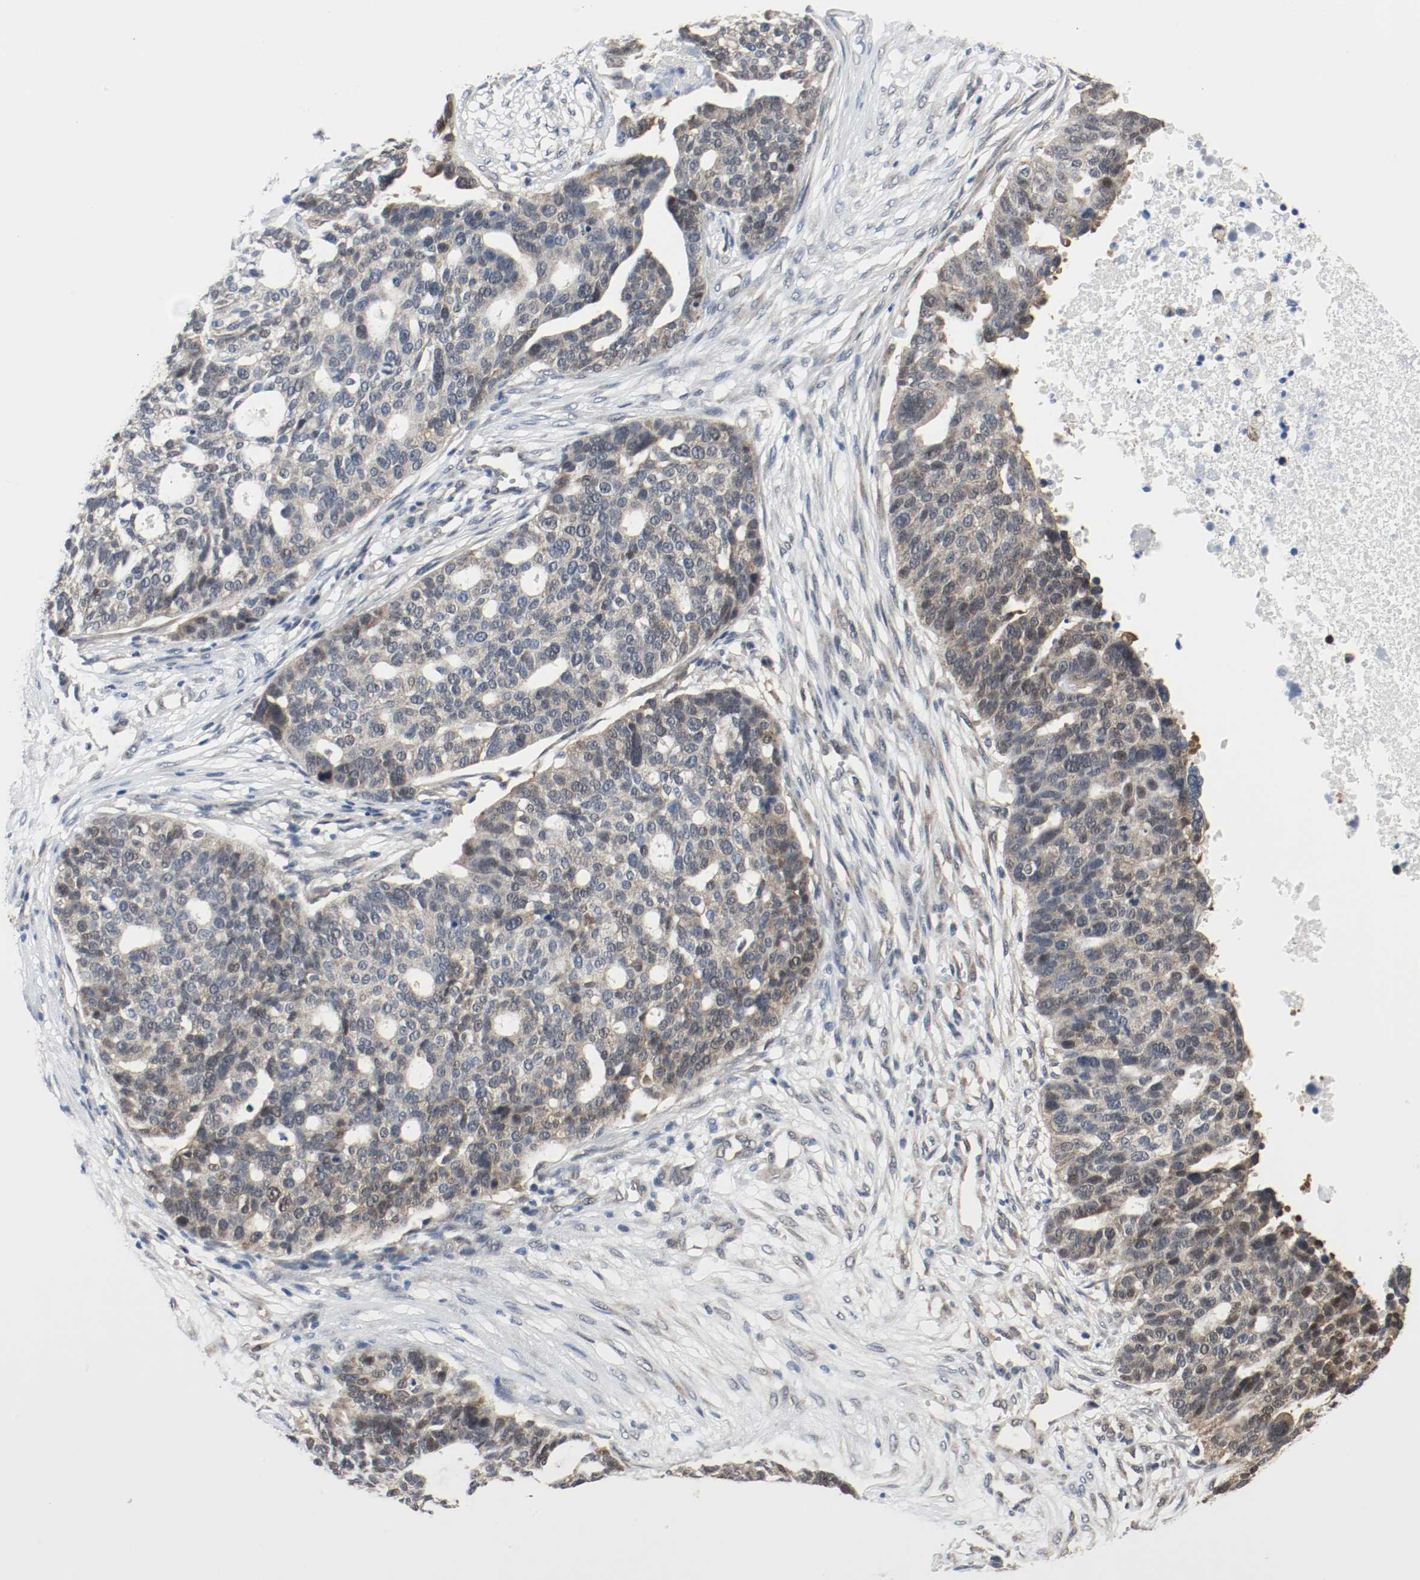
{"staining": {"intensity": "weak", "quantity": ">75%", "location": "cytoplasmic/membranous,nuclear"}, "tissue": "ovarian cancer", "cell_type": "Tumor cells", "image_type": "cancer", "snomed": [{"axis": "morphology", "description": "Cystadenocarcinoma, serous, NOS"}, {"axis": "topography", "description": "Ovary"}], "caption": "Ovarian cancer (serous cystadenocarcinoma) tissue reveals weak cytoplasmic/membranous and nuclear positivity in about >75% of tumor cells, visualized by immunohistochemistry.", "gene": "PPME1", "patient": {"sex": "female", "age": 59}}